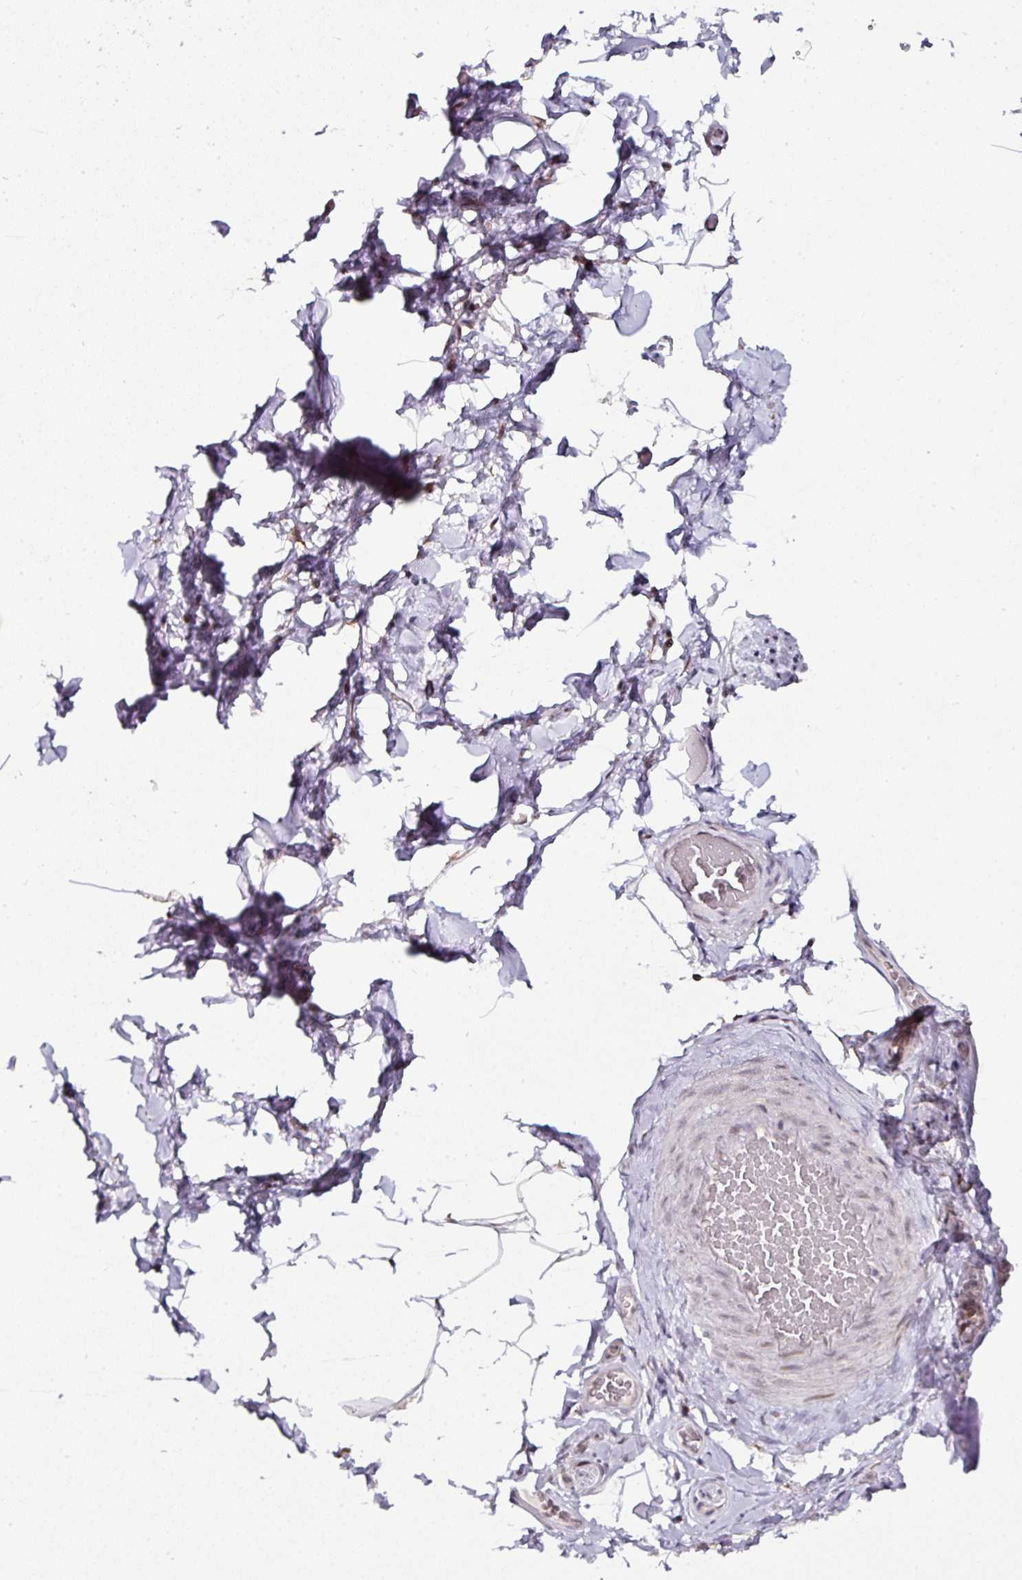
{"staining": {"intensity": "negative", "quantity": "none", "location": "none"}, "tissue": "adipose tissue", "cell_type": "Adipocytes", "image_type": "normal", "snomed": [{"axis": "morphology", "description": "Normal tissue, NOS"}, {"axis": "topography", "description": "Vascular tissue"}, {"axis": "topography", "description": "Peripheral nerve tissue"}], "caption": "Adipocytes show no significant protein expression in normal adipose tissue.", "gene": "APOLD1", "patient": {"sex": "male", "age": 41}}